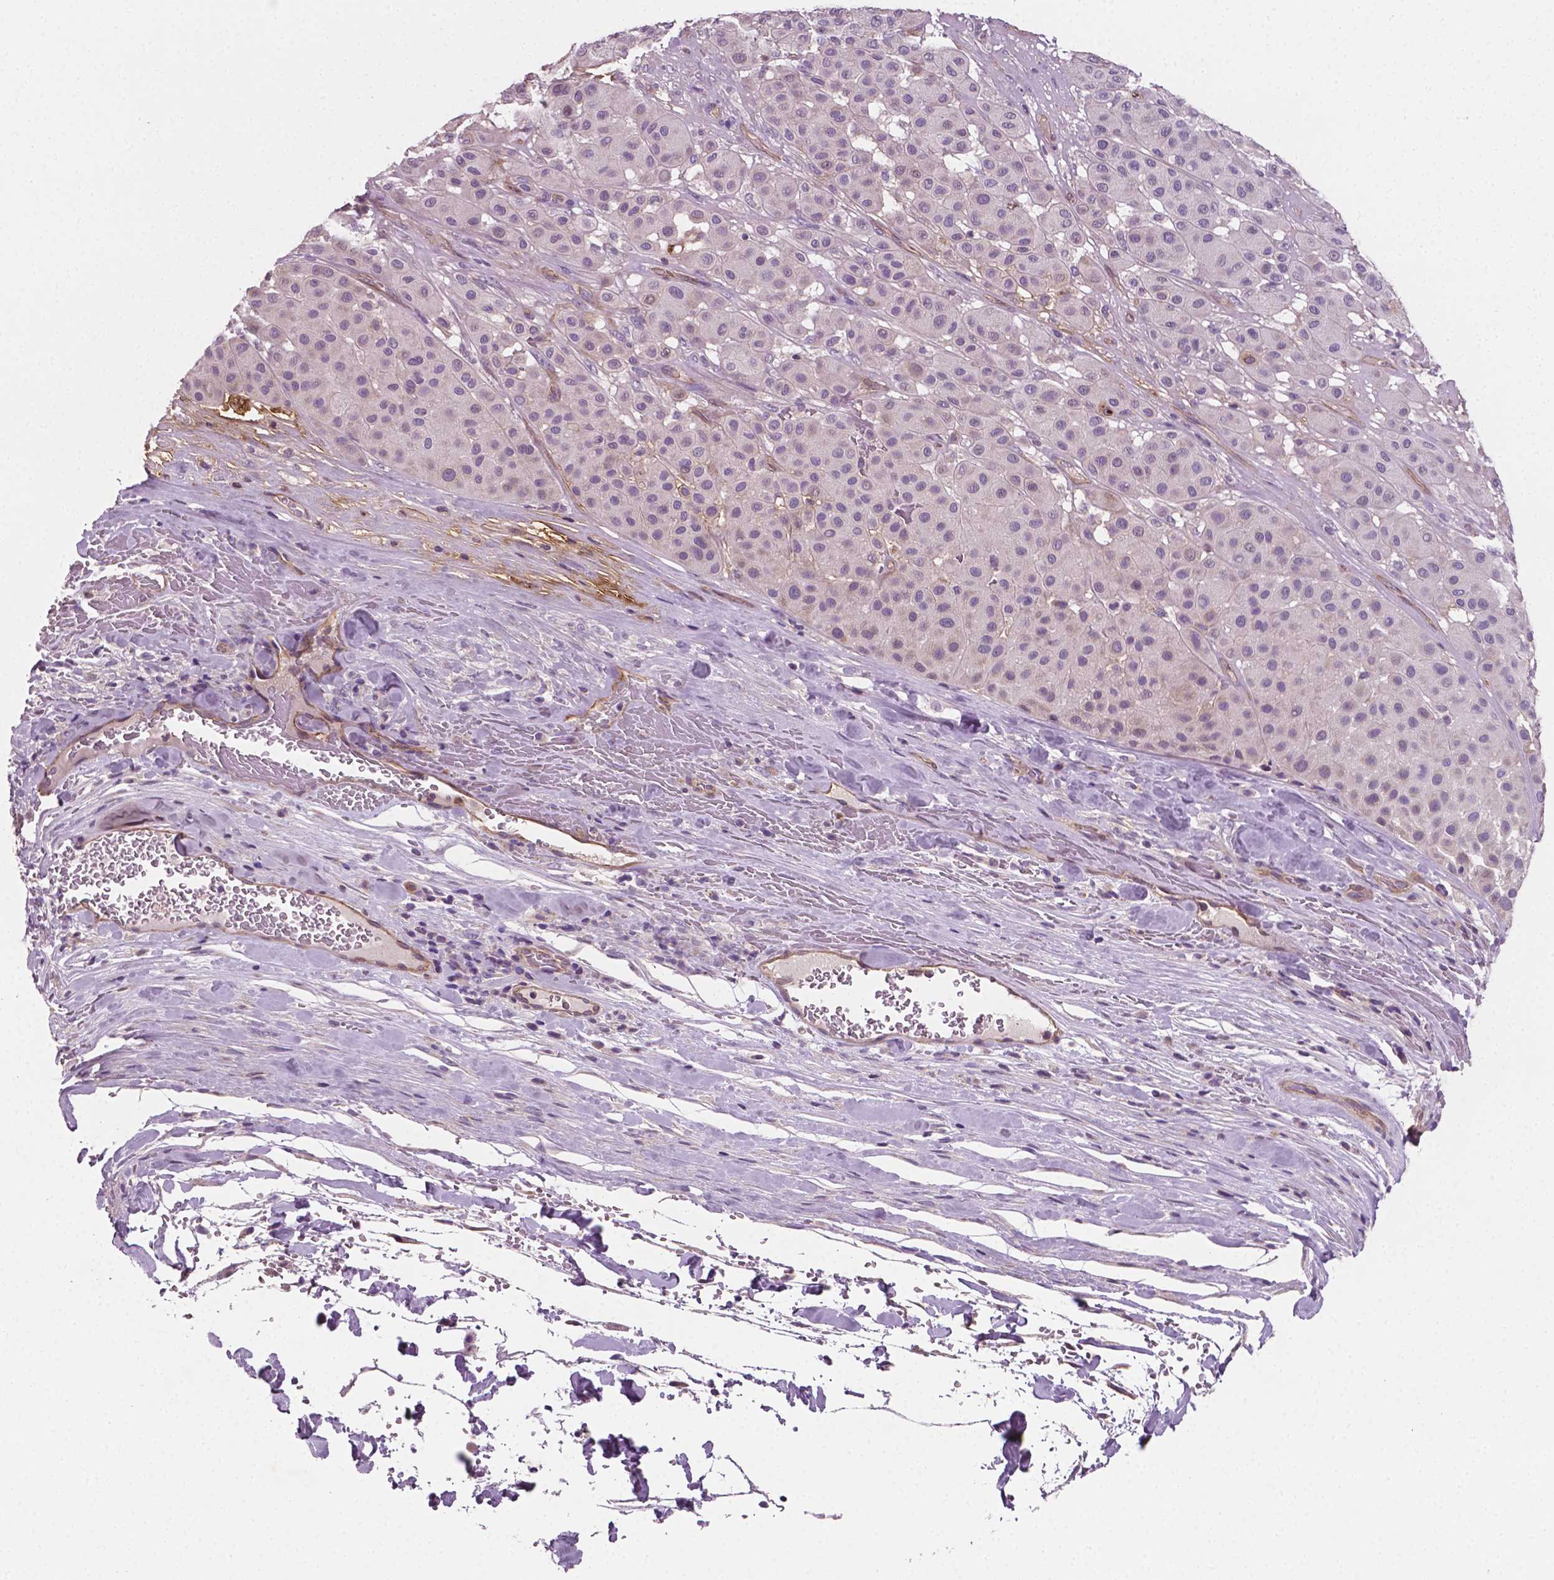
{"staining": {"intensity": "negative", "quantity": "none", "location": "none"}, "tissue": "melanoma", "cell_type": "Tumor cells", "image_type": "cancer", "snomed": [{"axis": "morphology", "description": "Malignant melanoma, Metastatic site"}, {"axis": "topography", "description": "Smooth muscle"}], "caption": "Tumor cells are negative for brown protein staining in malignant melanoma (metastatic site).", "gene": "PTX3", "patient": {"sex": "male", "age": 41}}